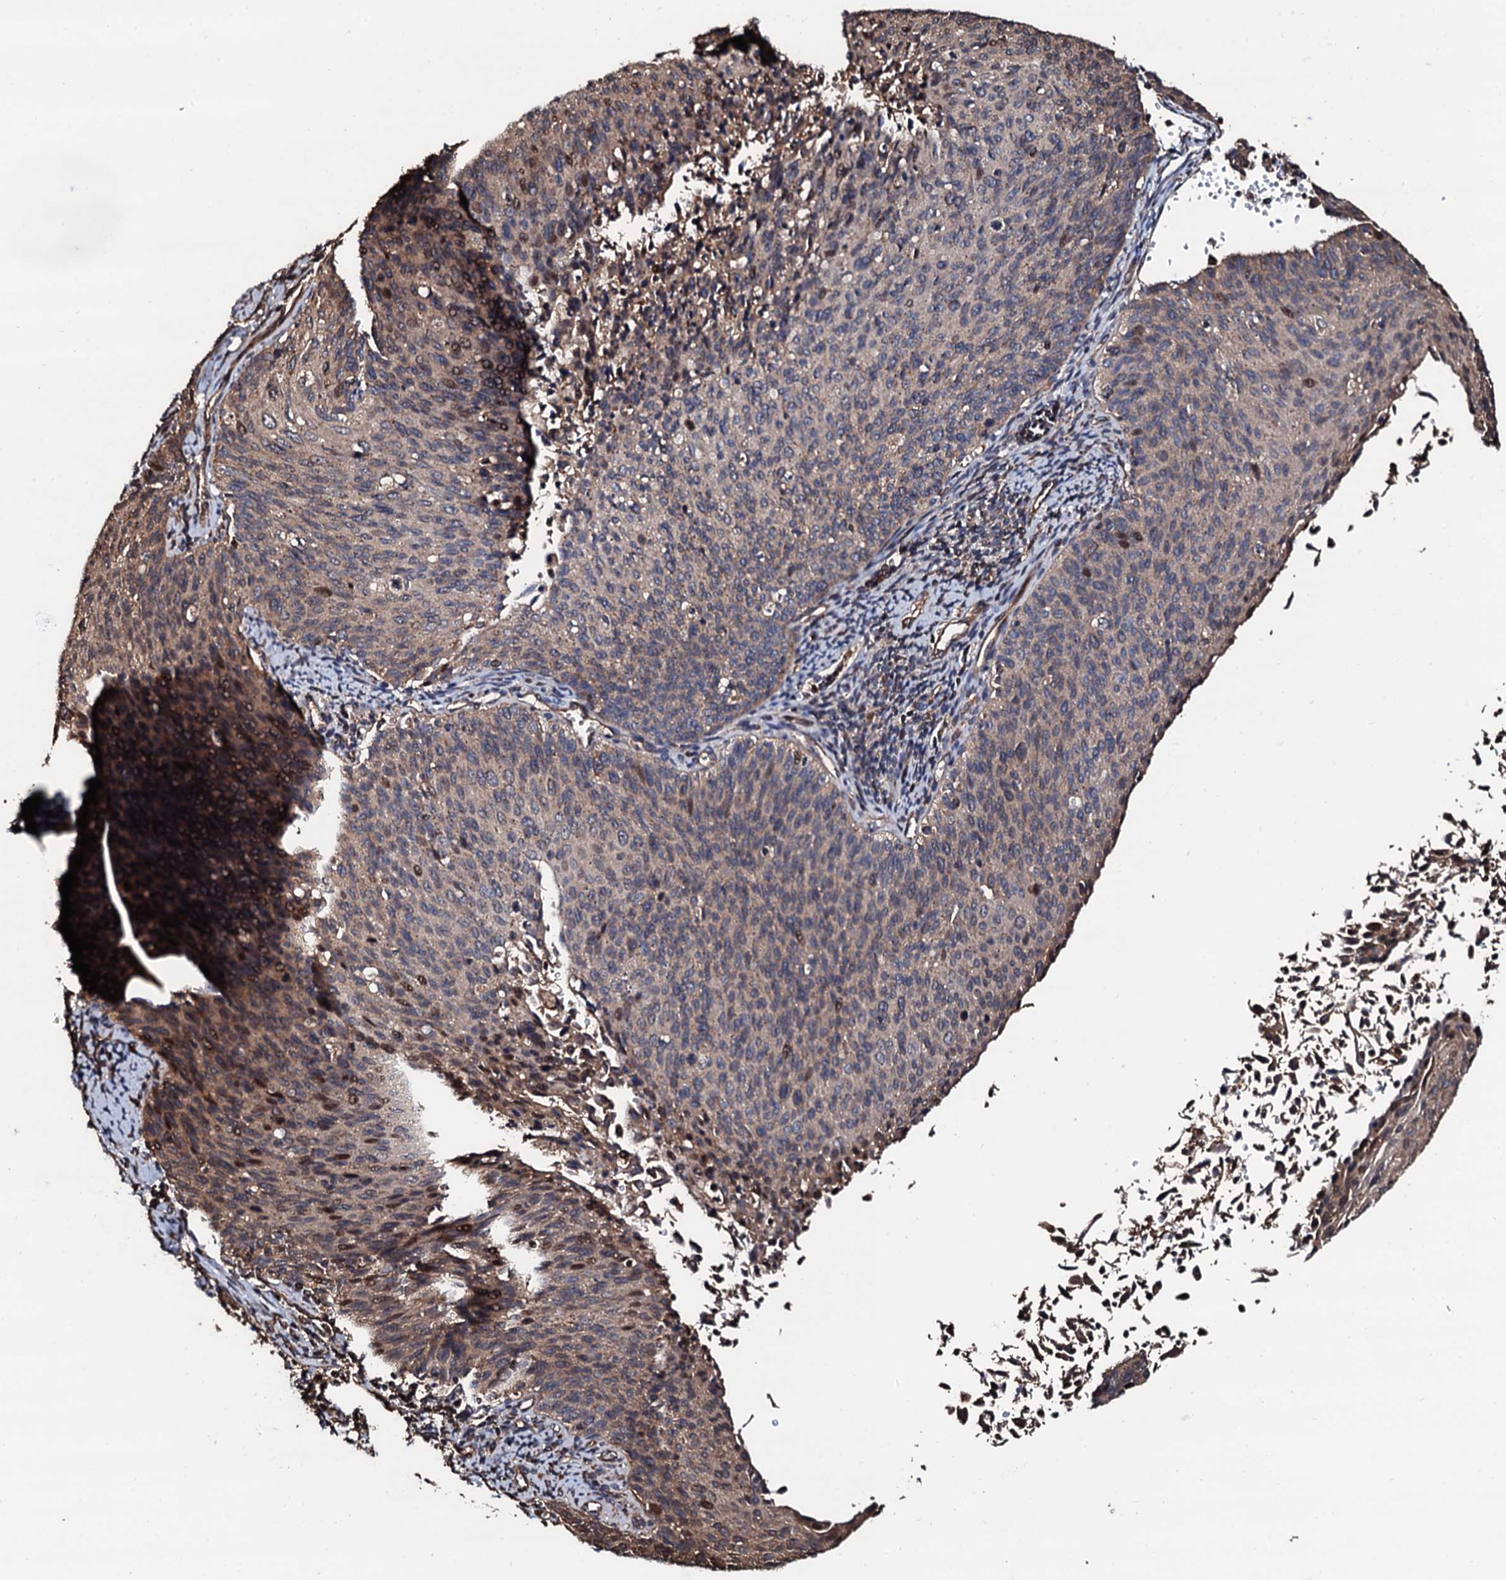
{"staining": {"intensity": "moderate", "quantity": "25%-75%", "location": "cytoplasmic/membranous,nuclear"}, "tissue": "cervical cancer", "cell_type": "Tumor cells", "image_type": "cancer", "snomed": [{"axis": "morphology", "description": "Squamous cell carcinoma, NOS"}, {"axis": "topography", "description": "Cervix"}], "caption": "IHC image of neoplastic tissue: human squamous cell carcinoma (cervical) stained using immunohistochemistry (IHC) displays medium levels of moderate protein expression localized specifically in the cytoplasmic/membranous and nuclear of tumor cells, appearing as a cytoplasmic/membranous and nuclear brown color.", "gene": "CKAP5", "patient": {"sex": "female", "age": 55}}